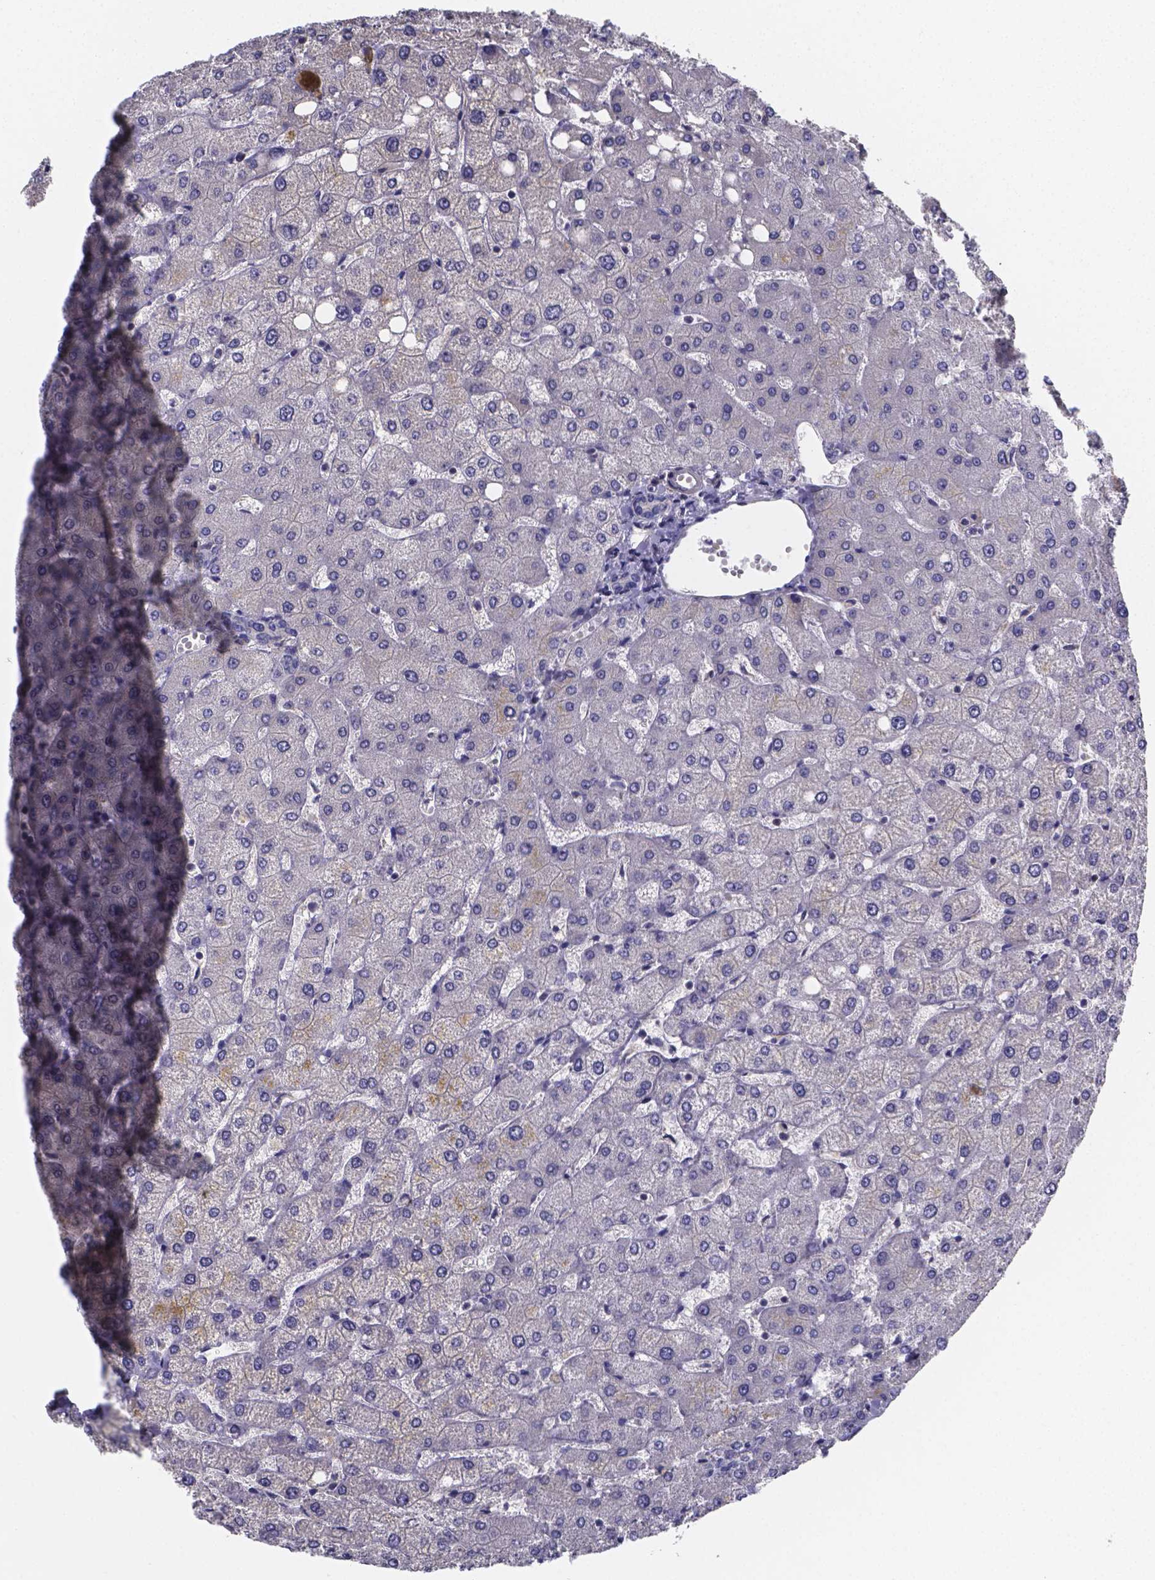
{"staining": {"intensity": "negative", "quantity": "none", "location": "none"}, "tissue": "liver", "cell_type": "Cholangiocytes", "image_type": "normal", "snomed": [{"axis": "morphology", "description": "Normal tissue, NOS"}, {"axis": "topography", "description": "Liver"}], "caption": "This histopathology image is of benign liver stained with immunohistochemistry (IHC) to label a protein in brown with the nuclei are counter-stained blue. There is no staining in cholangiocytes.", "gene": "RERG", "patient": {"sex": "female", "age": 54}}